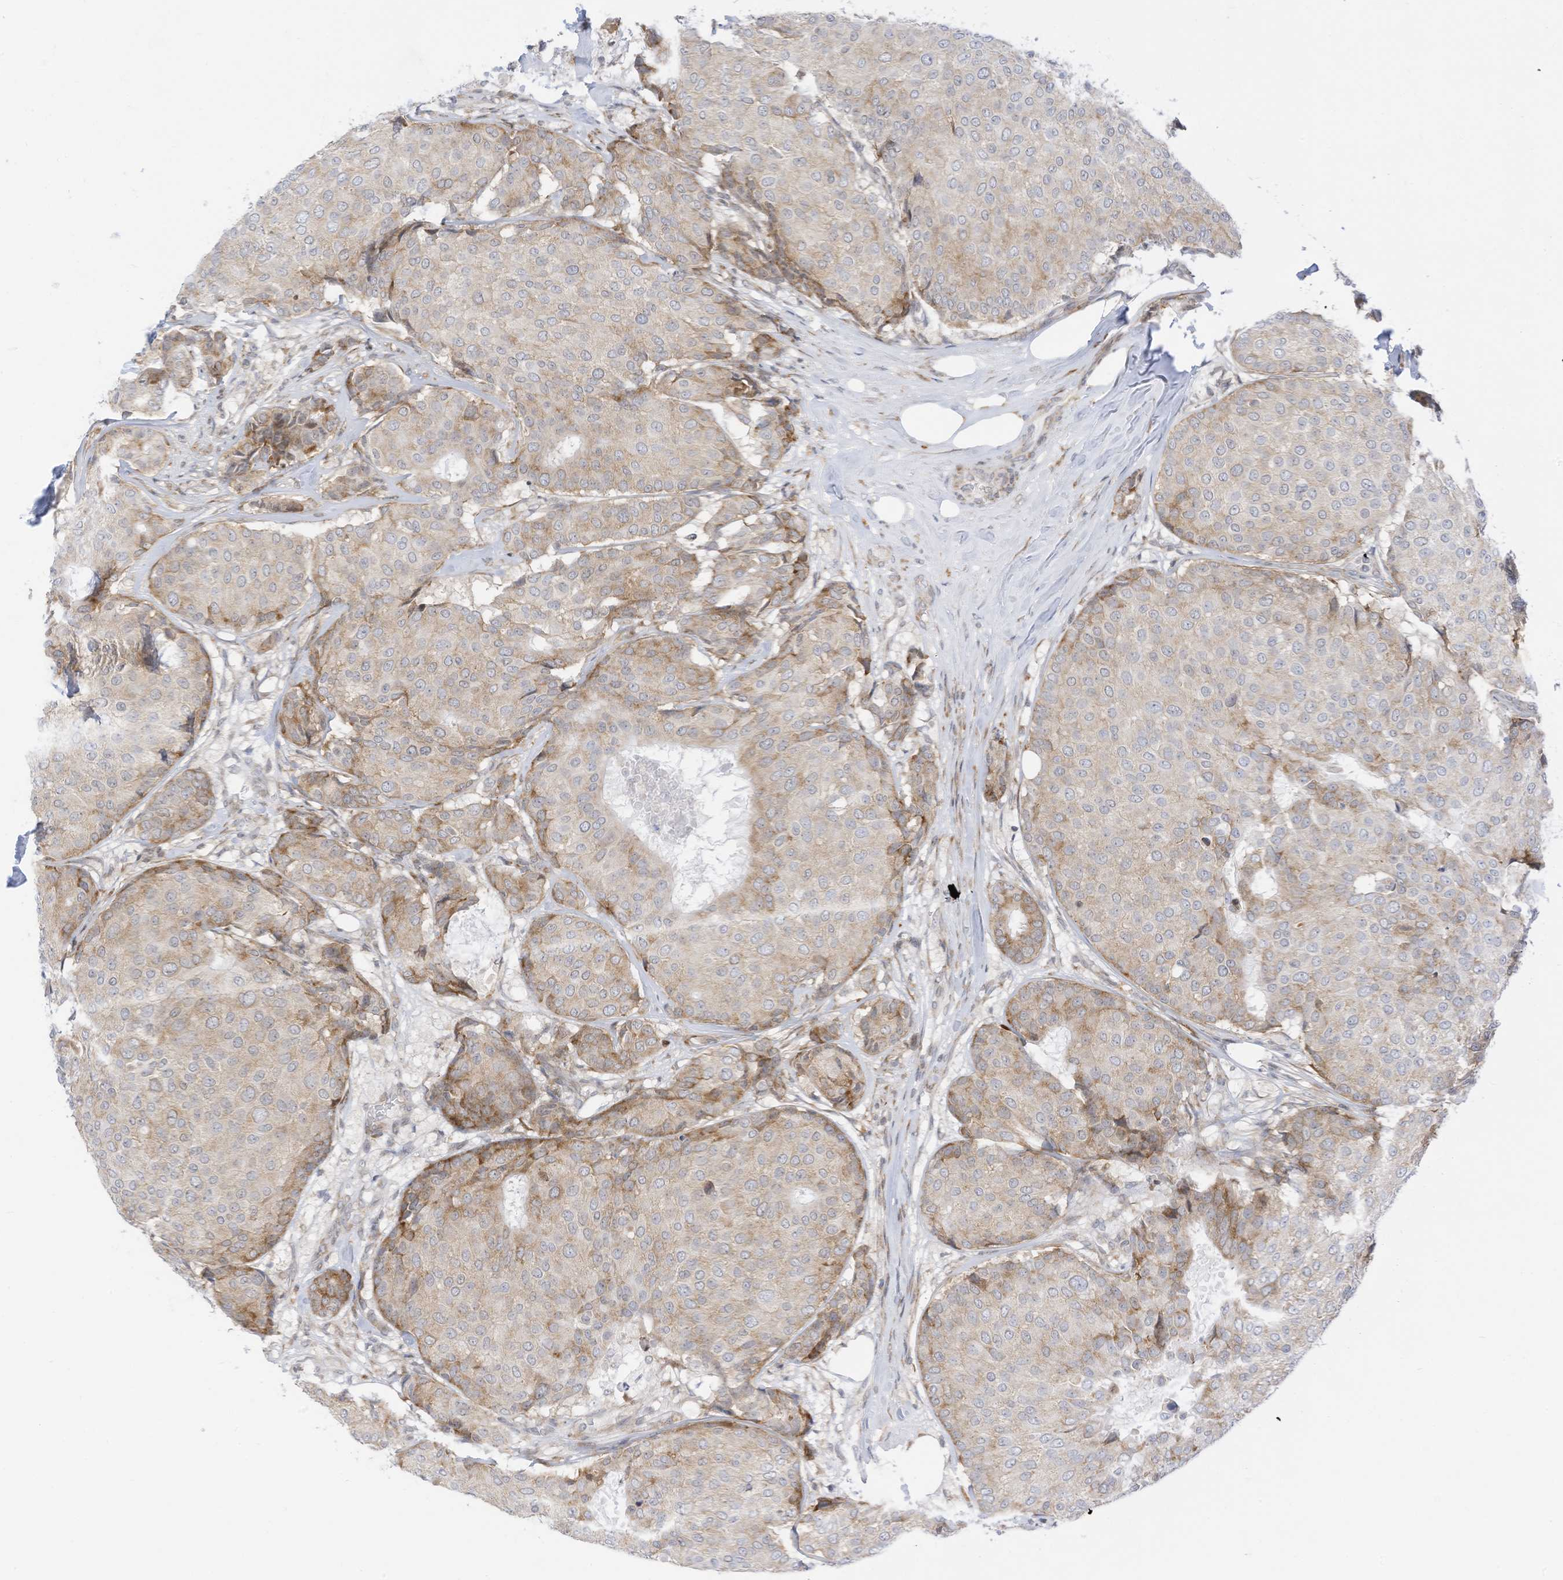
{"staining": {"intensity": "weak", "quantity": "25%-75%", "location": "cytoplasmic/membranous"}, "tissue": "breast cancer", "cell_type": "Tumor cells", "image_type": "cancer", "snomed": [{"axis": "morphology", "description": "Duct carcinoma"}, {"axis": "topography", "description": "Breast"}], "caption": "Tumor cells exhibit weak cytoplasmic/membranous positivity in about 25%-75% of cells in intraductal carcinoma (breast).", "gene": "EDF1", "patient": {"sex": "female", "age": 75}}